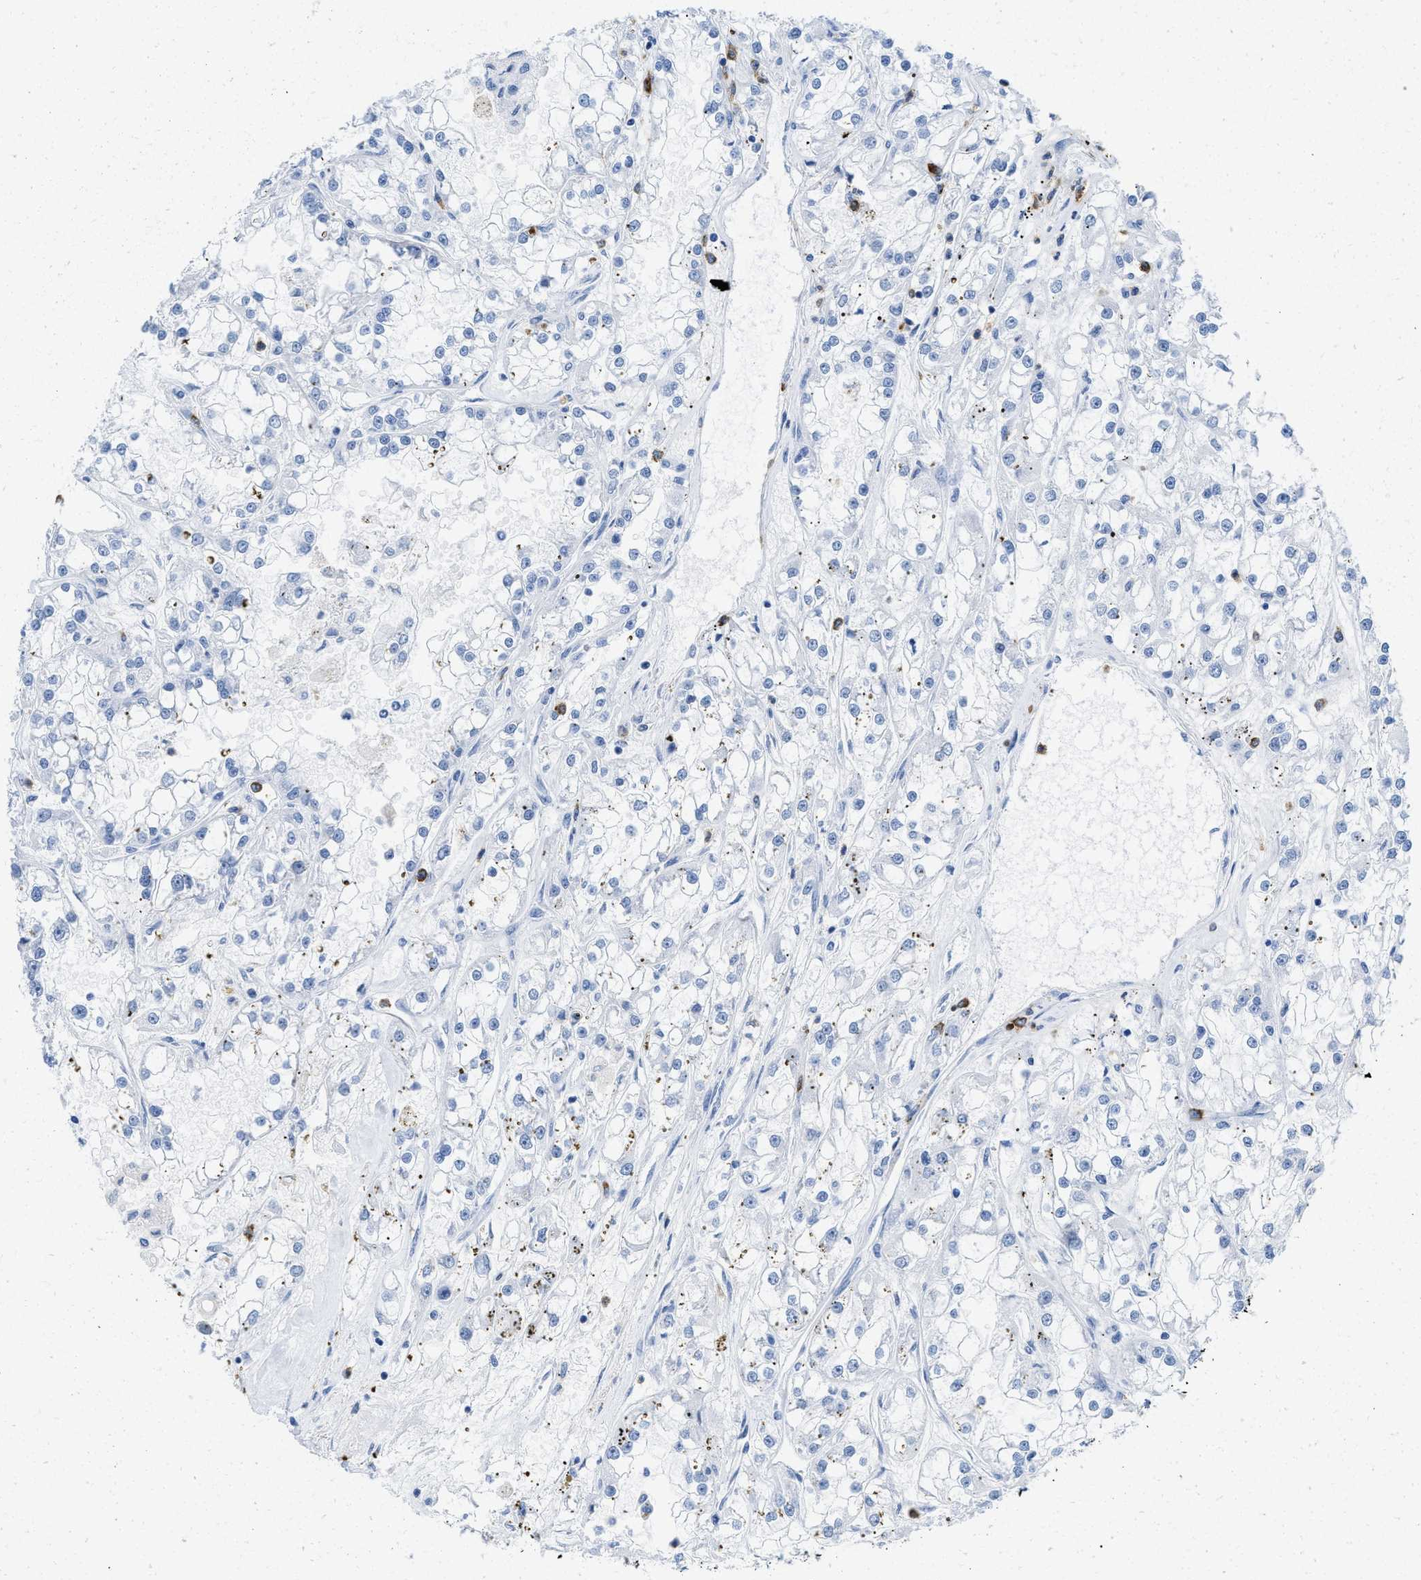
{"staining": {"intensity": "negative", "quantity": "none", "location": "none"}, "tissue": "renal cancer", "cell_type": "Tumor cells", "image_type": "cancer", "snomed": [{"axis": "morphology", "description": "Adenocarcinoma, NOS"}, {"axis": "topography", "description": "Kidney"}], "caption": "IHC of human renal adenocarcinoma reveals no positivity in tumor cells. (DAB immunohistochemistry visualized using brightfield microscopy, high magnification).", "gene": "CR1", "patient": {"sex": "female", "age": 52}}